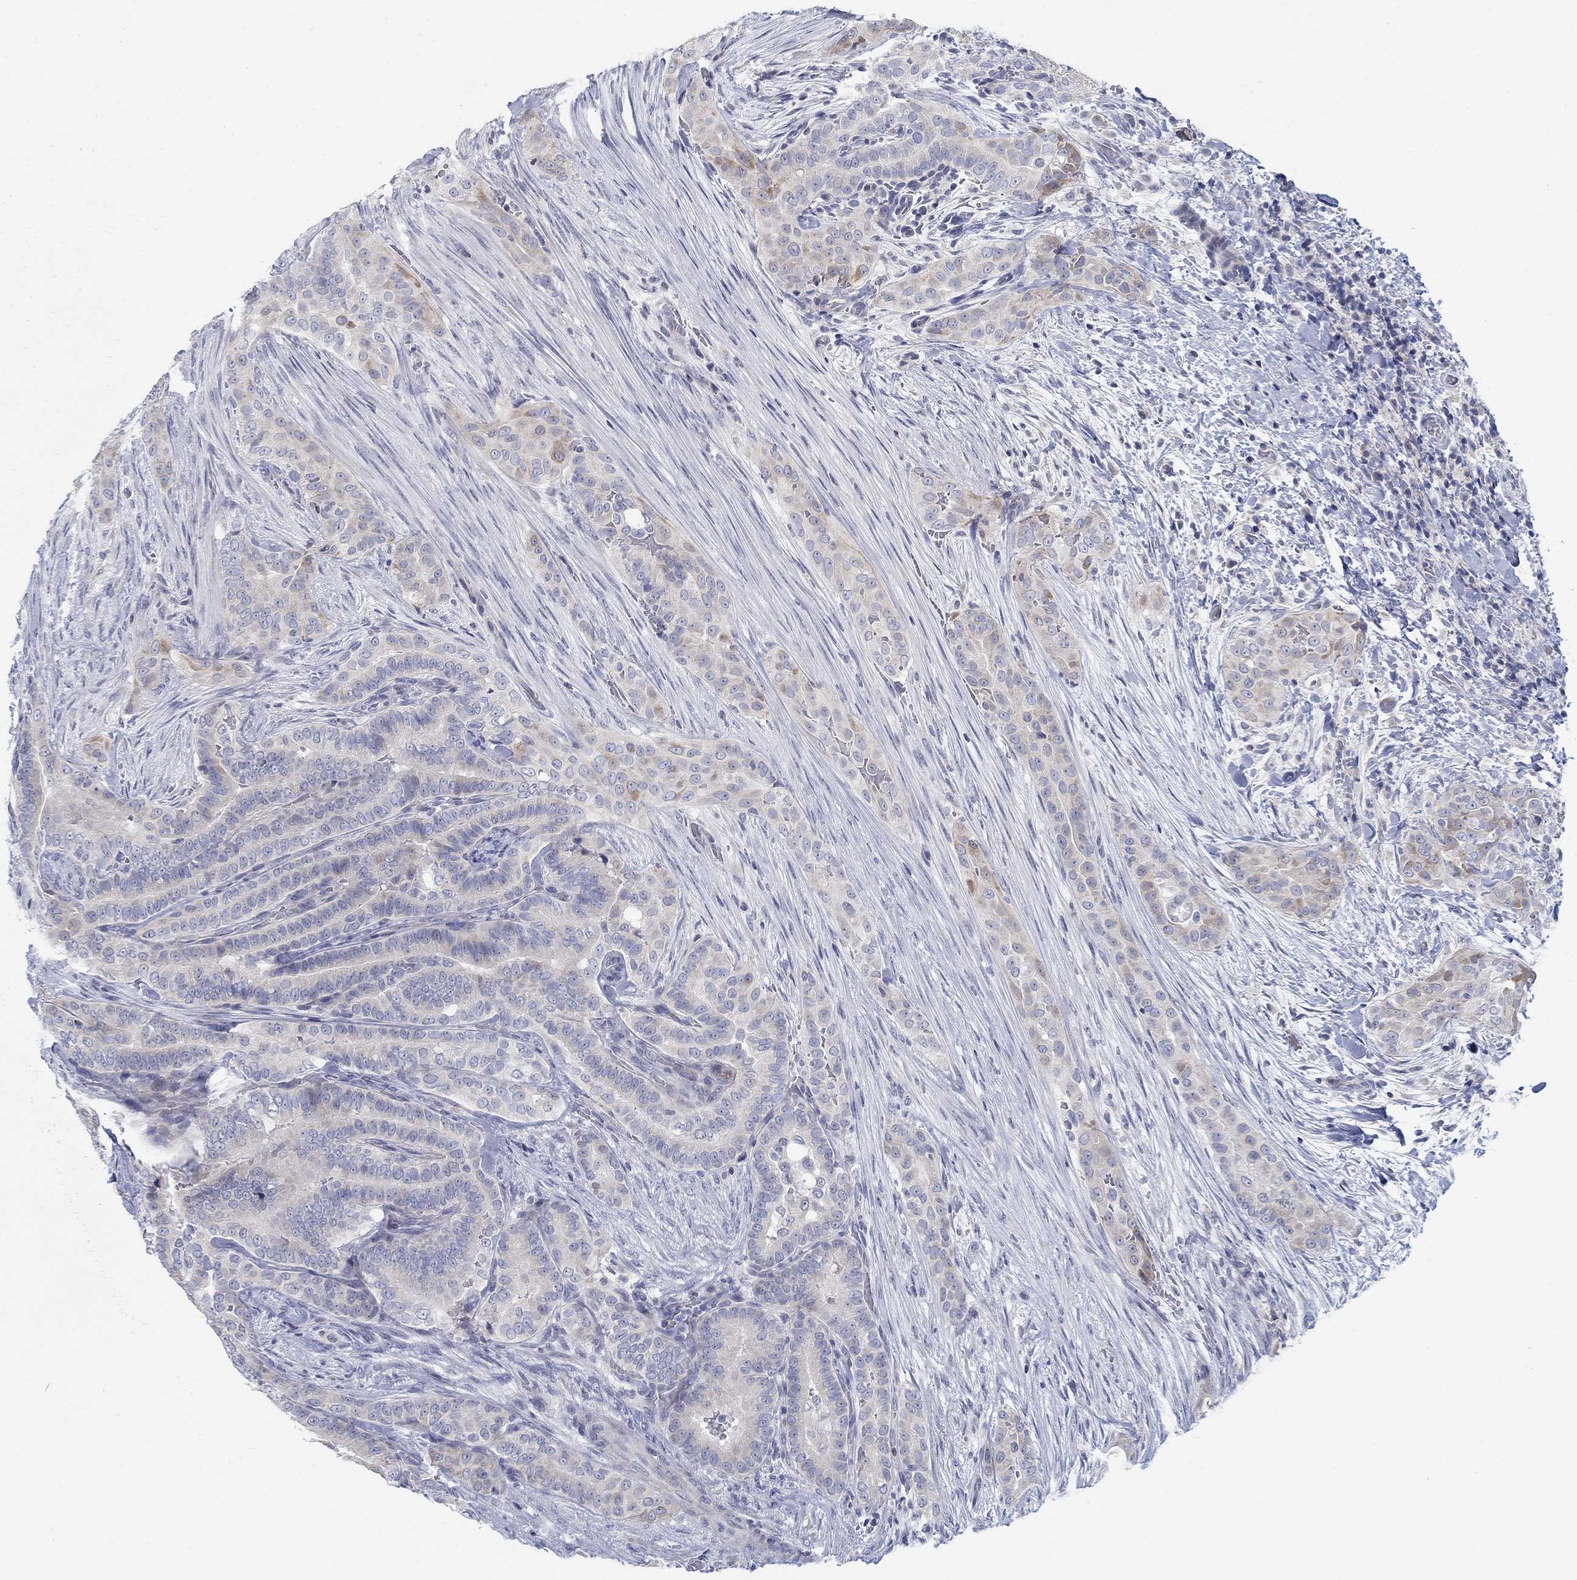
{"staining": {"intensity": "moderate", "quantity": "<25%", "location": "cytoplasmic/membranous"}, "tissue": "thyroid cancer", "cell_type": "Tumor cells", "image_type": "cancer", "snomed": [{"axis": "morphology", "description": "Papillary adenocarcinoma, NOS"}, {"axis": "topography", "description": "Thyroid gland"}], "caption": "IHC of human thyroid cancer (papillary adenocarcinoma) demonstrates low levels of moderate cytoplasmic/membranous positivity in approximately <25% of tumor cells. The staining was performed using DAB (3,3'-diaminobenzidine) to visualize the protein expression in brown, while the nuclei were stained in blue with hematoxylin (Magnification: 20x).", "gene": "ANO7", "patient": {"sex": "male", "age": 61}}